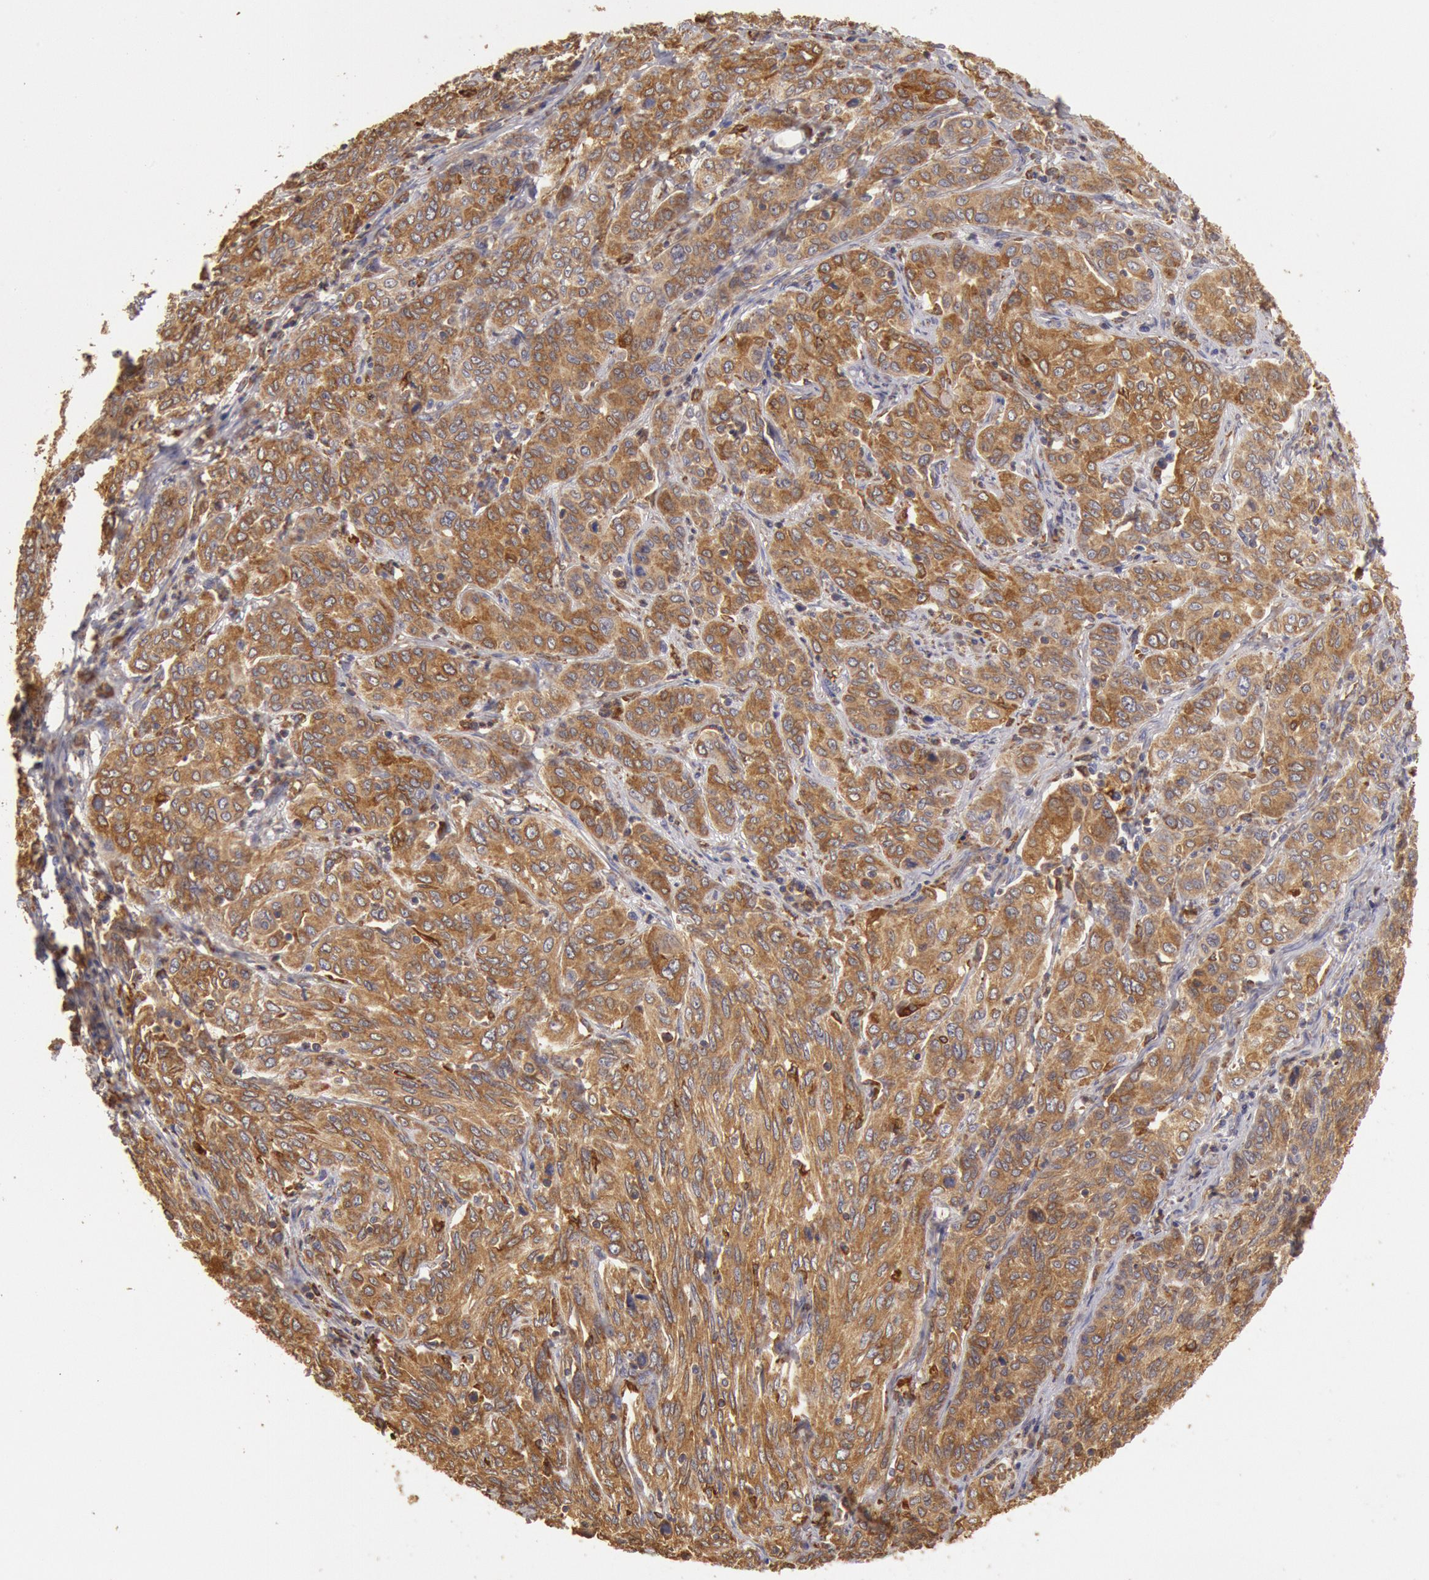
{"staining": {"intensity": "moderate", "quantity": ">75%", "location": "cytoplasmic/membranous"}, "tissue": "cervical cancer", "cell_type": "Tumor cells", "image_type": "cancer", "snomed": [{"axis": "morphology", "description": "Squamous cell carcinoma, NOS"}, {"axis": "topography", "description": "Cervix"}], "caption": "Brown immunohistochemical staining in human squamous cell carcinoma (cervical) exhibits moderate cytoplasmic/membranous positivity in about >75% of tumor cells.", "gene": "ERP44", "patient": {"sex": "female", "age": 38}}